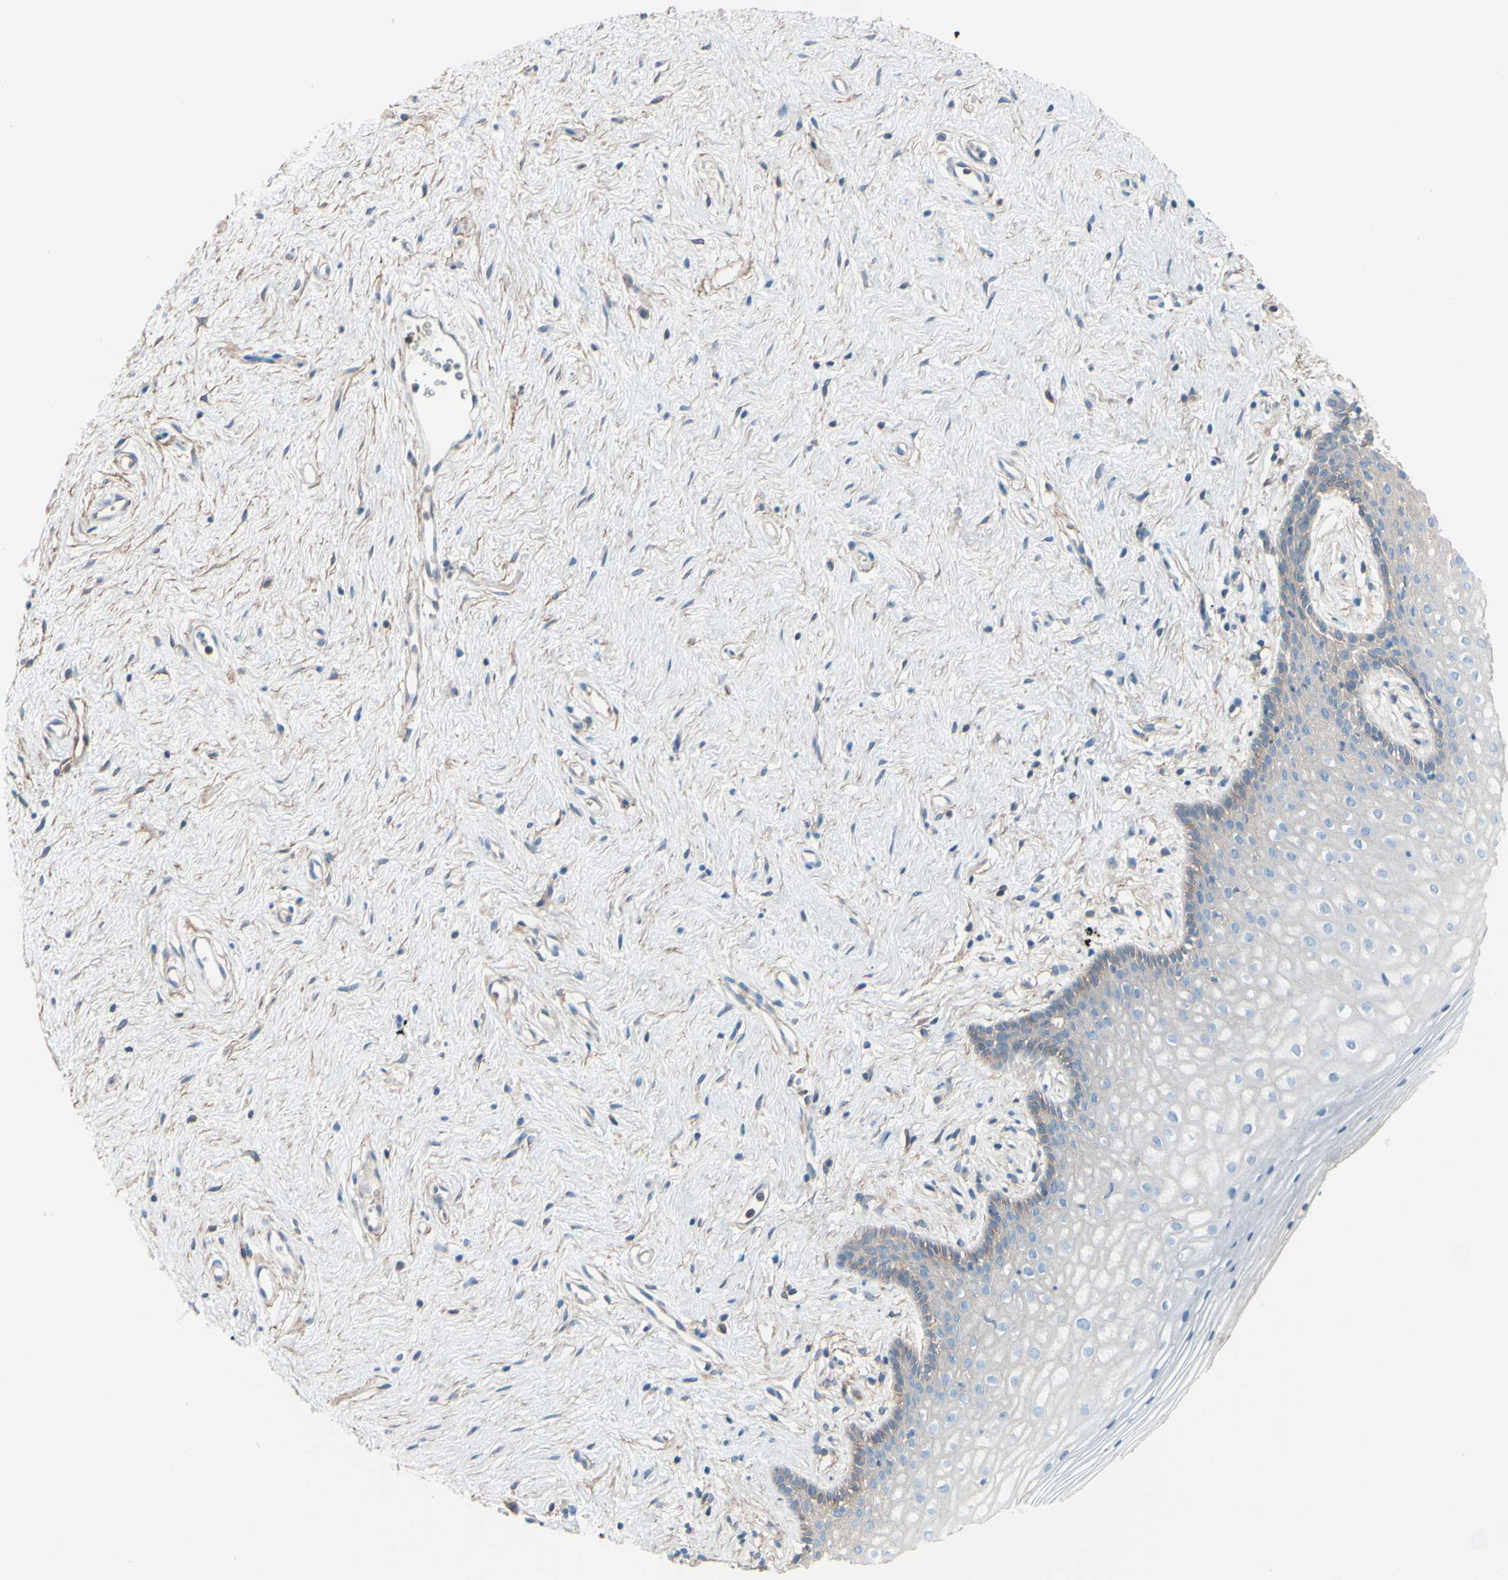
{"staining": {"intensity": "negative", "quantity": "none", "location": "none"}, "tissue": "vagina", "cell_type": "Squamous epithelial cells", "image_type": "normal", "snomed": [{"axis": "morphology", "description": "Normal tissue, NOS"}, {"axis": "topography", "description": "Vagina"}], "caption": "This histopathology image is of normal vagina stained with IHC to label a protein in brown with the nuclei are counter-stained blue. There is no positivity in squamous epithelial cells.", "gene": "ADD1", "patient": {"sex": "female", "age": 44}}